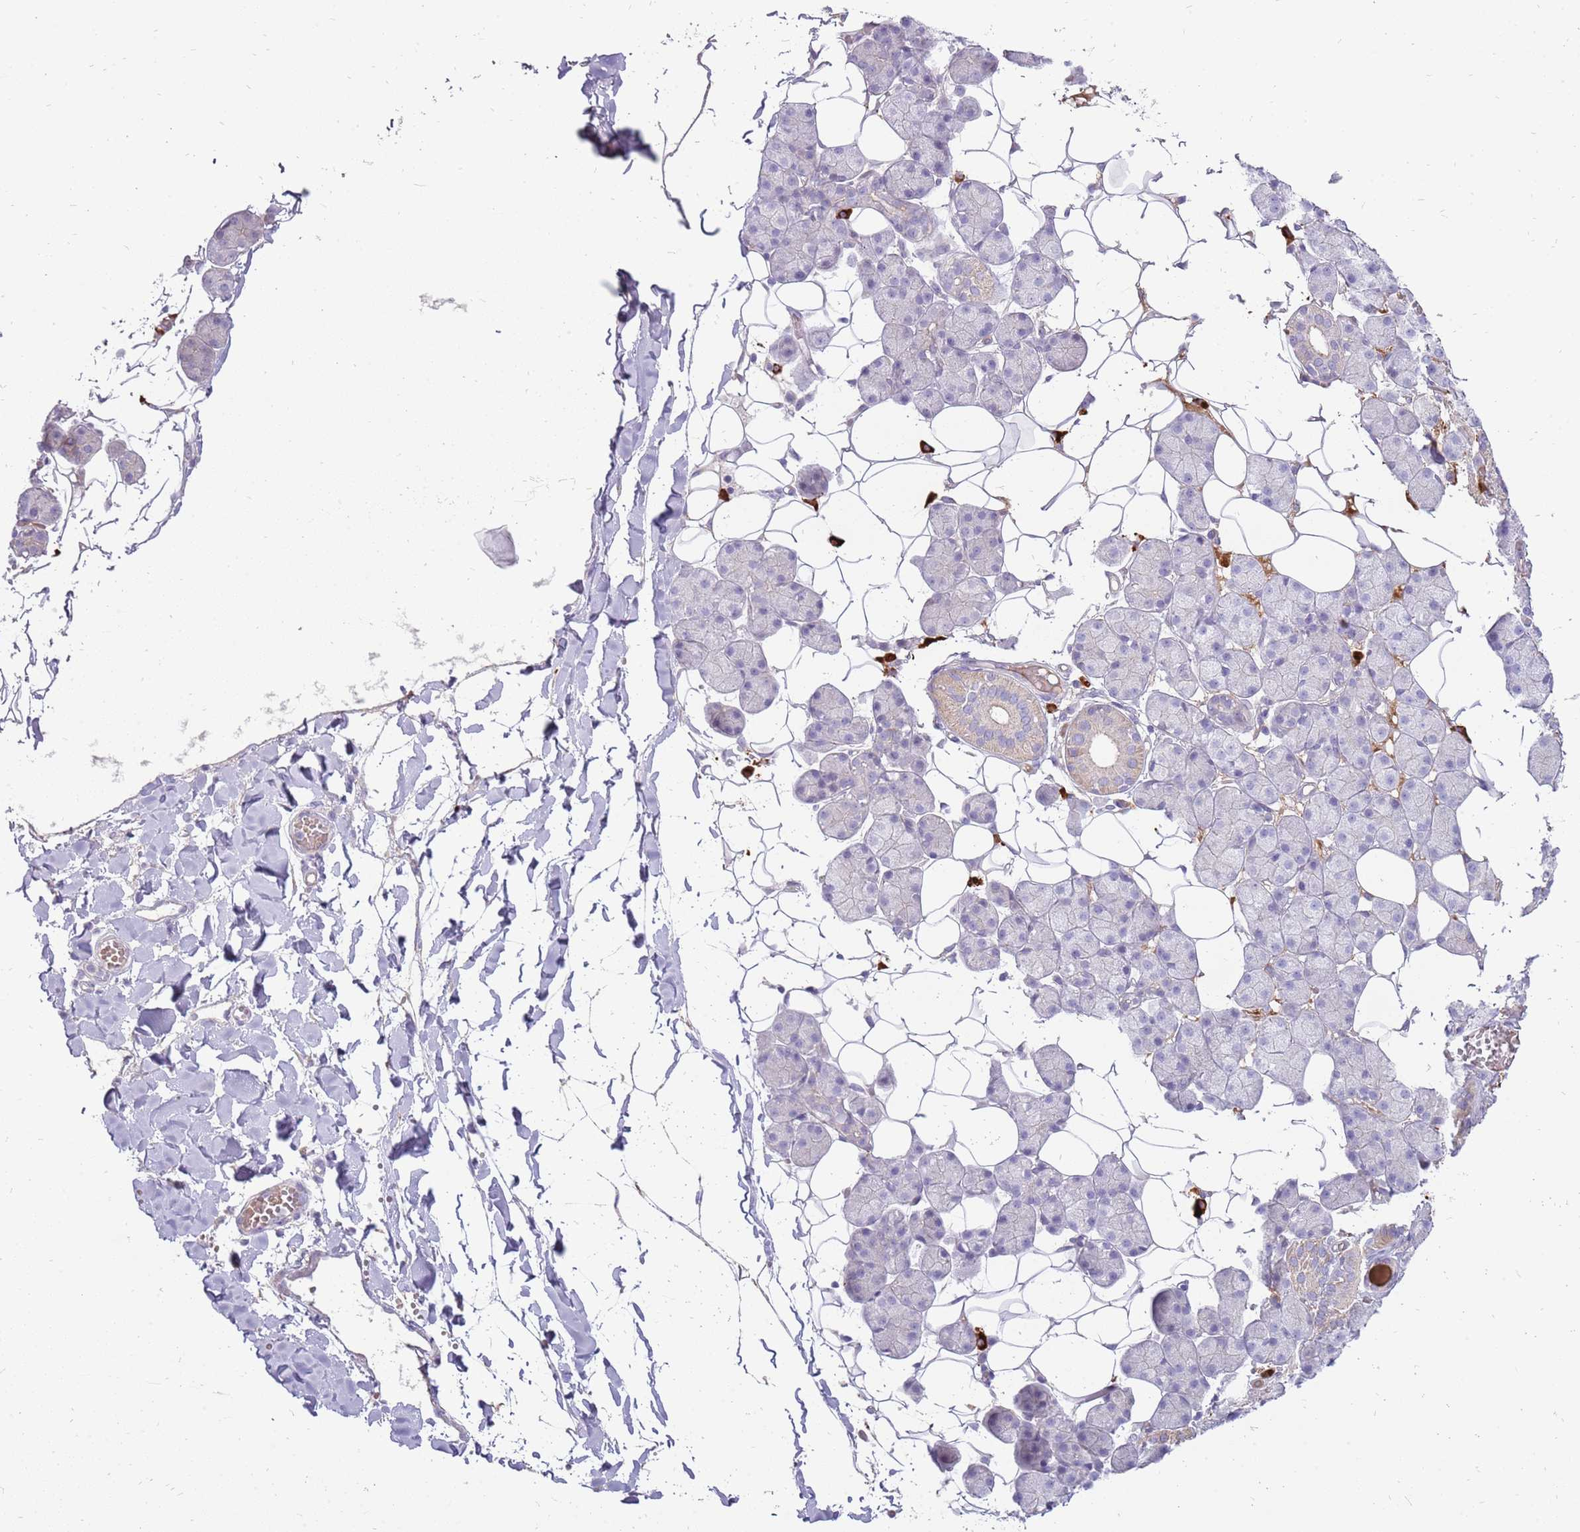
{"staining": {"intensity": "weak", "quantity": "<25%", "location": "cytoplasmic/membranous"}, "tissue": "salivary gland", "cell_type": "Glandular cells", "image_type": "normal", "snomed": [{"axis": "morphology", "description": "Normal tissue, NOS"}, {"axis": "topography", "description": "Salivary gland"}], "caption": "This micrograph is of normal salivary gland stained with immunohistochemistry (IHC) to label a protein in brown with the nuclei are counter-stained blue. There is no expression in glandular cells.", "gene": "MCUB", "patient": {"sex": "female", "age": 33}}